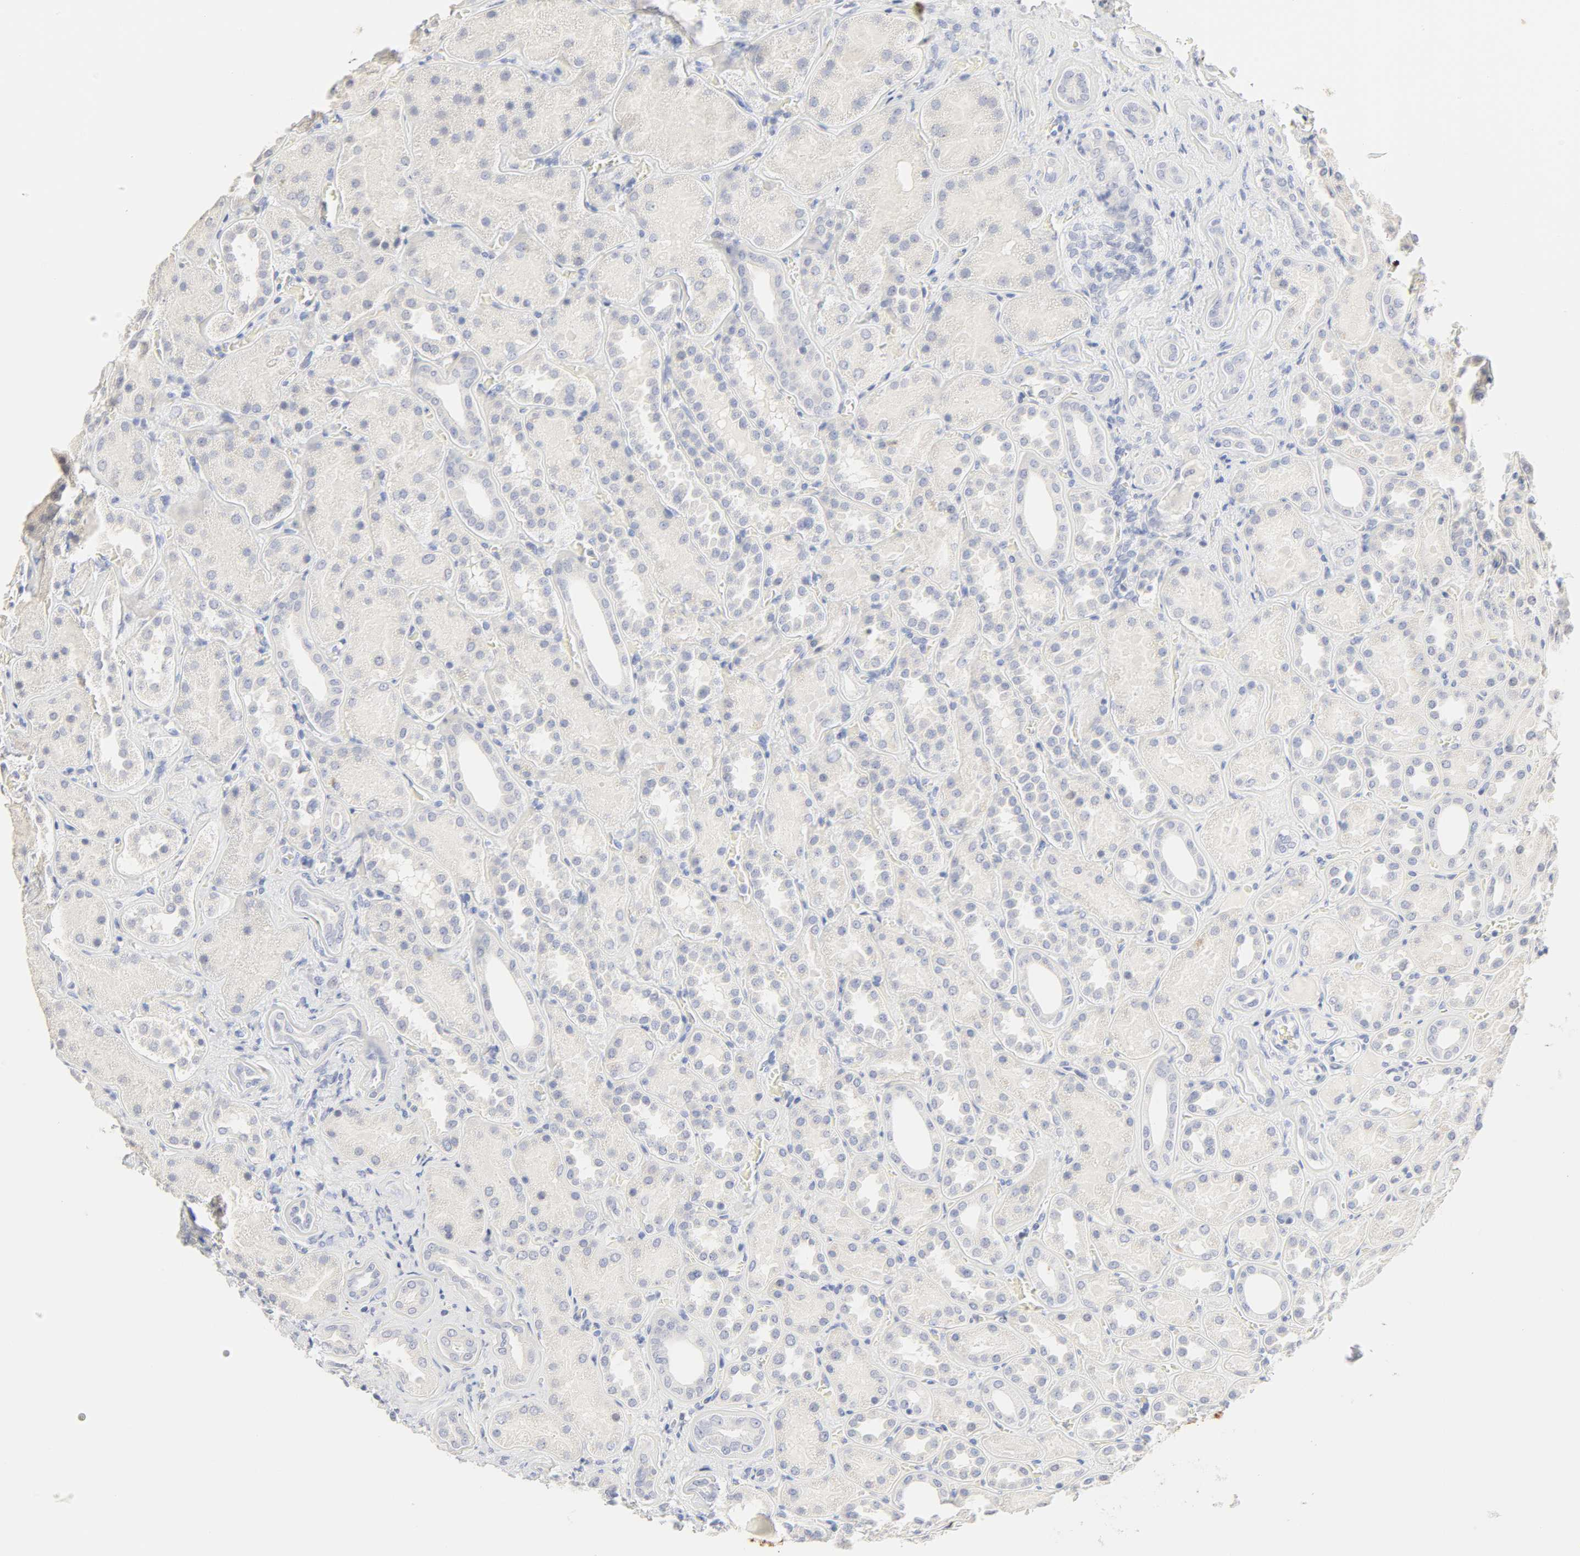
{"staining": {"intensity": "negative", "quantity": "none", "location": "none"}, "tissue": "kidney", "cell_type": "Cells in glomeruli", "image_type": "normal", "snomed": [{"axis": "morphology", "description": "Normal tissue, NOS"}, {"axis": "topography", "description": "Kidney"}], "caption": "Immunohistochemistry (IHC) photomicrograph of unremarkable human kidney stained for a protein (brown), which displays no positivity in cells in glomeruli. (DAB (3,3'-diaminobenzidine) immunohistochemistry, high magnification).", "gene": "FCGBP", "patient": {"sex": "male", "age": 28}}